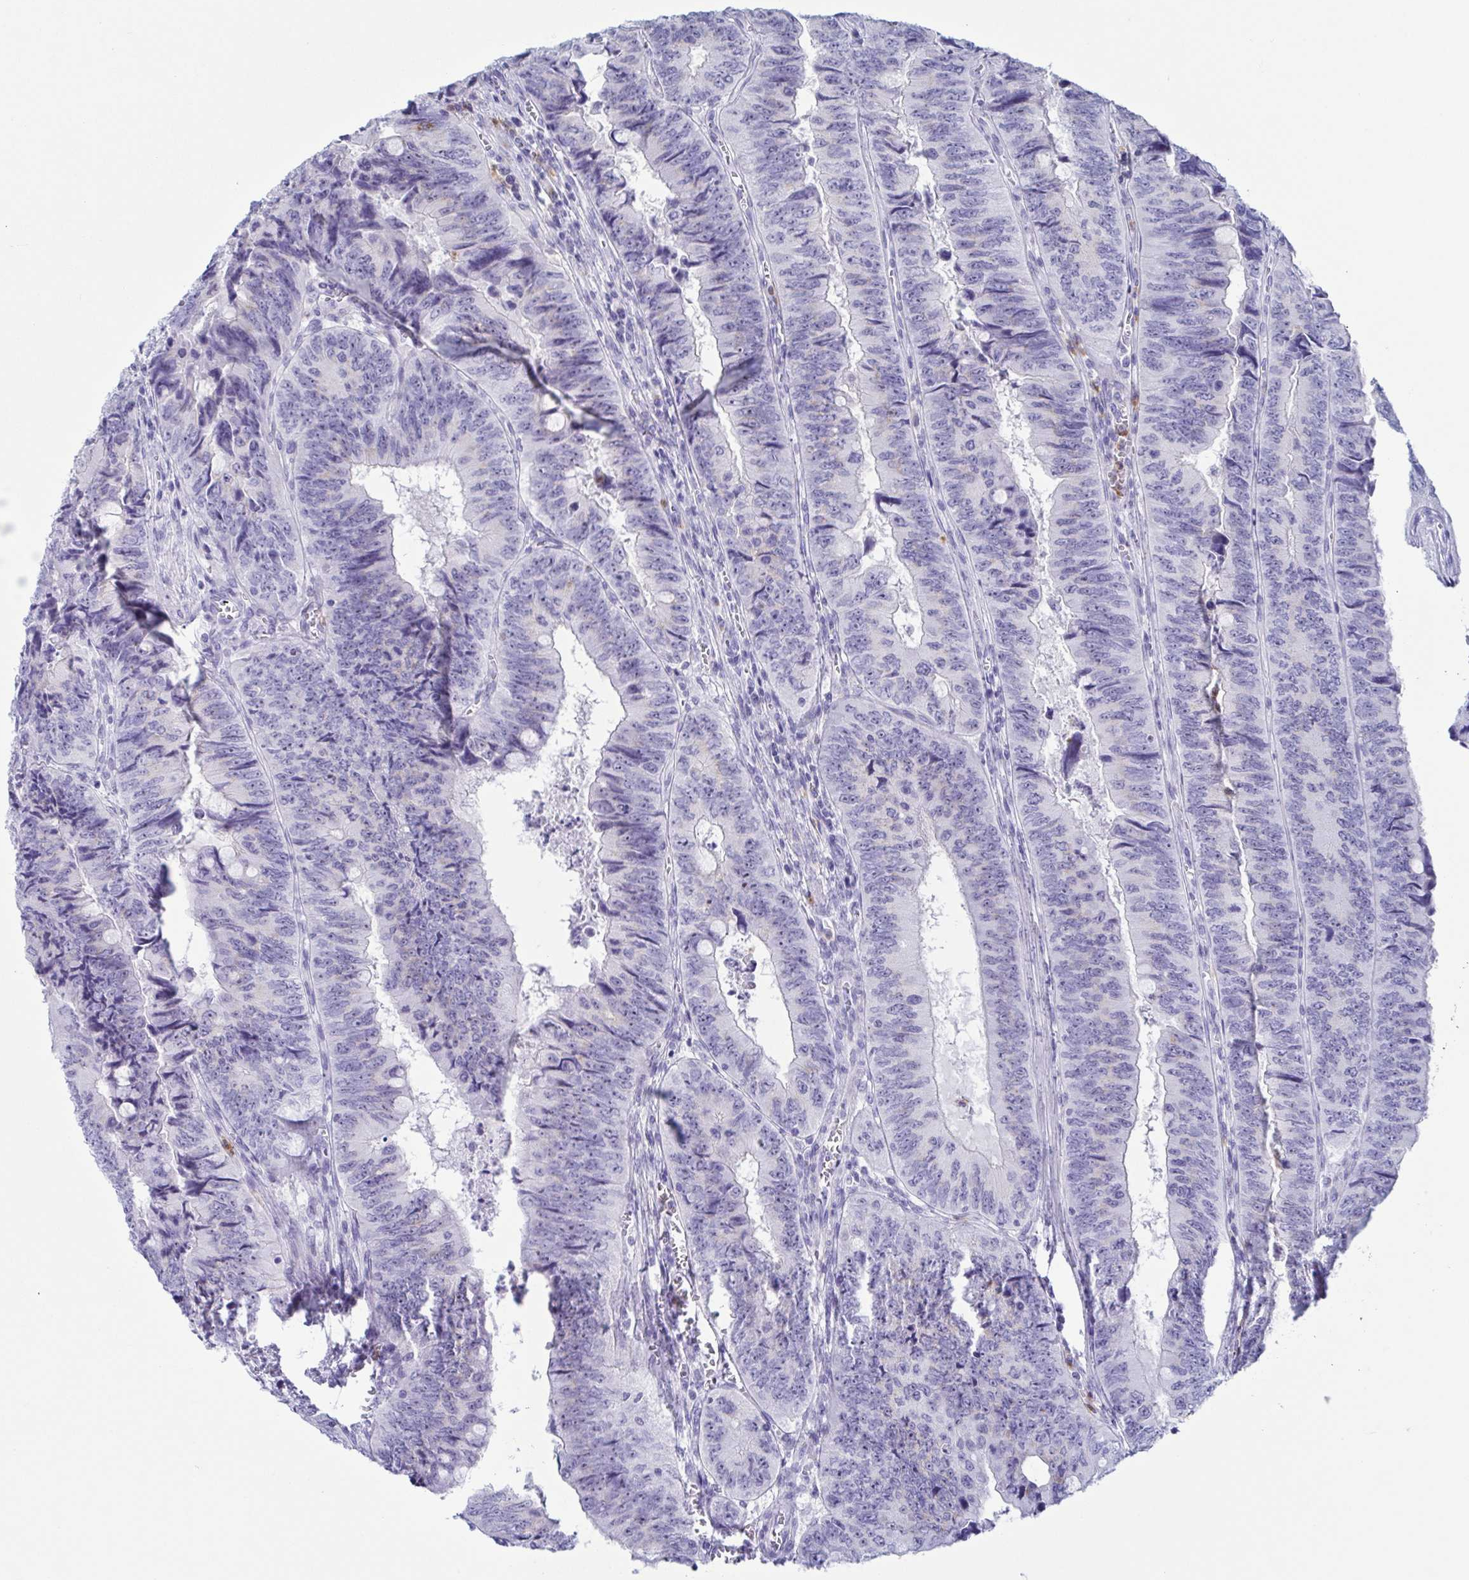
{"staining": {"intensity": "negative", "quantity": "none", "location": "none"}, "tissue": "colorectal cancer", "cell_type": "Tumor cells", "image_type": "cancer", "snomed": [{"axis": "morphology", "description": "Adenocarcinoma, NOS"}, {"axis": "topography", "description": "Colon"}], "caption": "The image exhibits no staining of tumor cells in adenocarcinoma (colorectal). Nuclei are stained in blue.", "gene": "AZU1", "patient": {"sex": "female", "age": 84}}